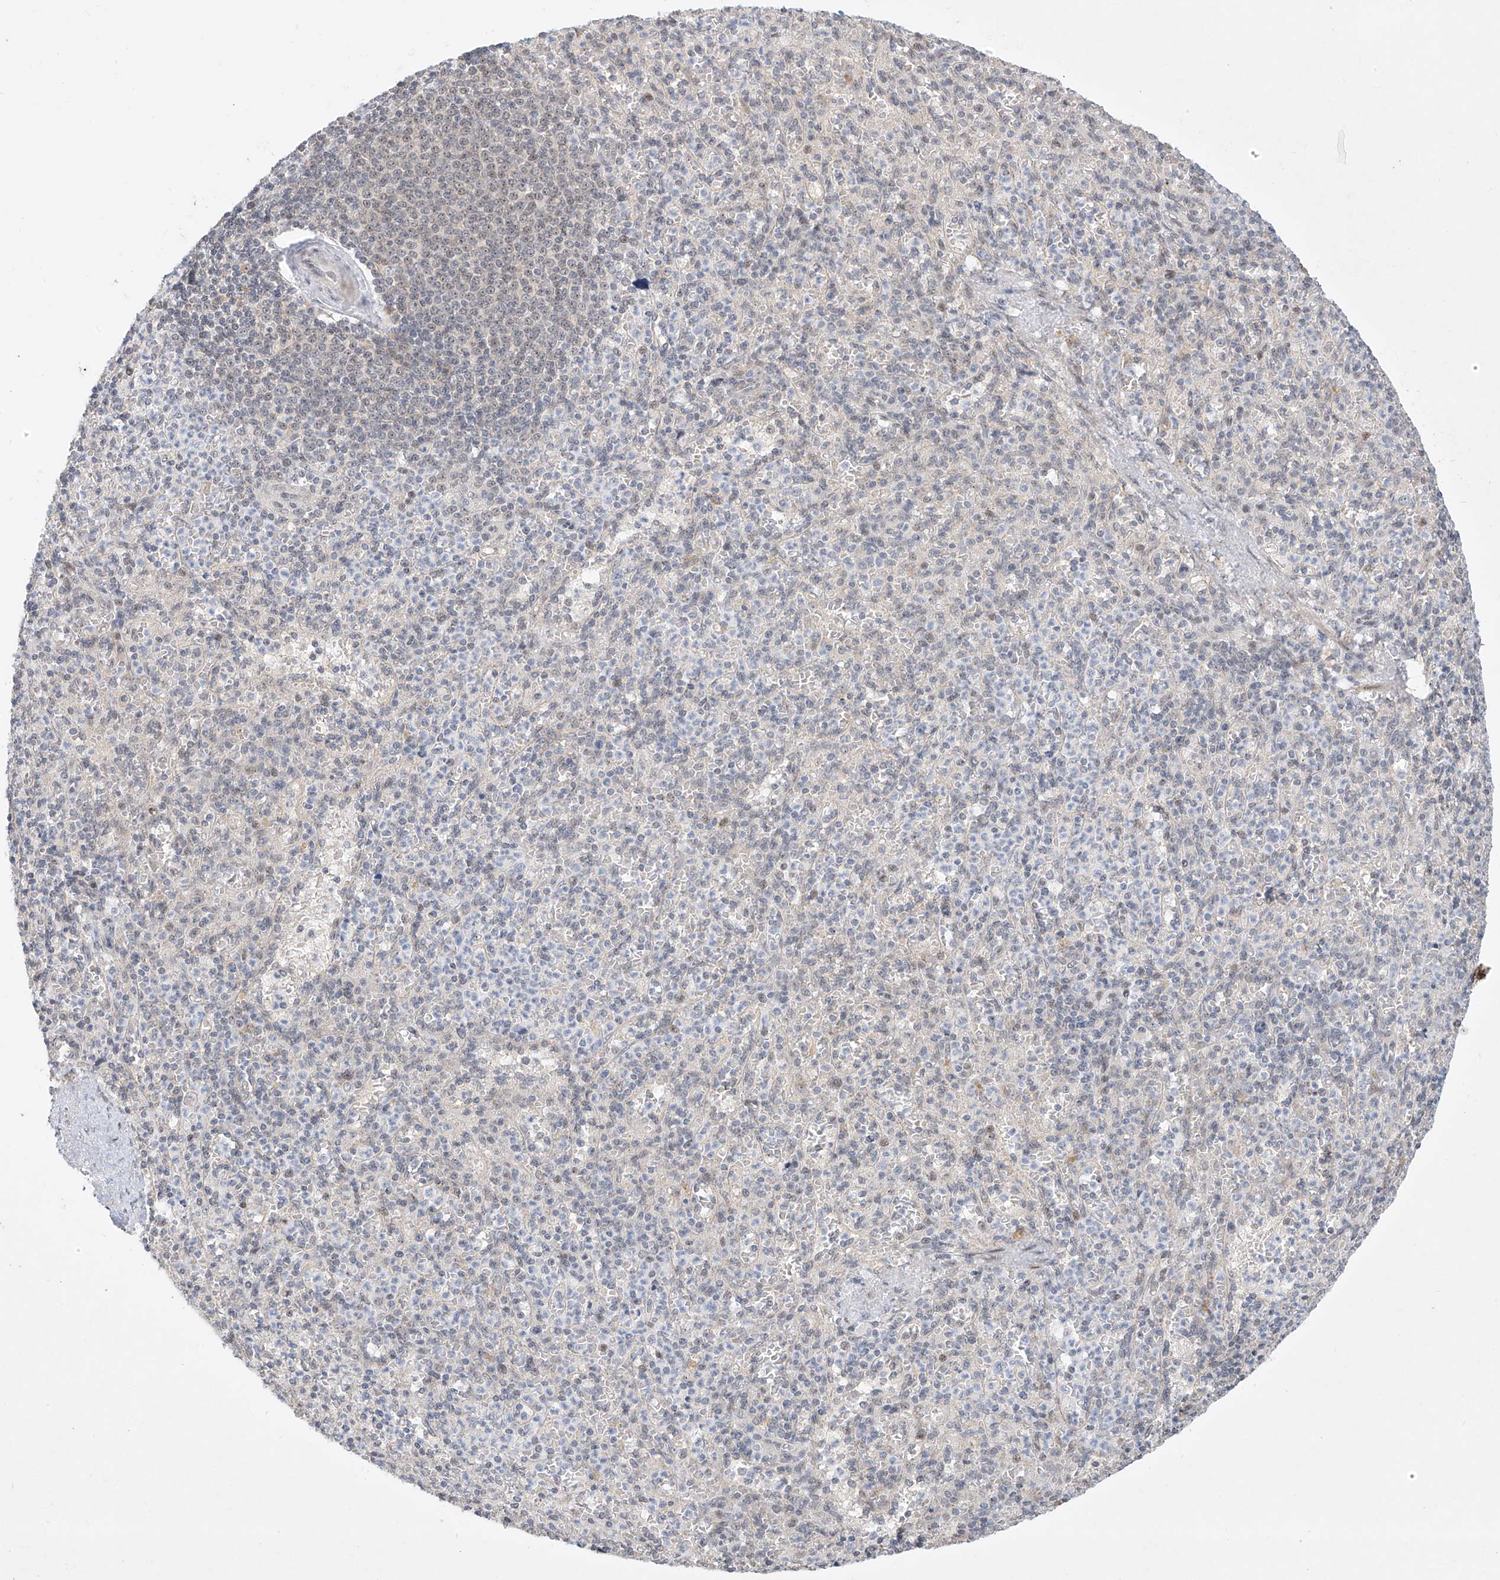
{"staining": {"intensity": "weak", "quantity": "<25%", "location": "cytoplasmic/membranous"}, "tissue": "spleen", "cell_type": "Cells in red pulp", "image_type": "normal", "snomed": [{"axis": "morphology", "description": "Normal tissue, NOS"}, {"axis": "topography", "description": "Spleen"}], "caption": "Immunohistochemistry of normal spleen shows no staining in cells in red pulp. (DAB (3,3'-diaminobenzidine) IHC, high magnification).", "gene": "TASP1", "patient": {"sex": "female", "age": 74}}